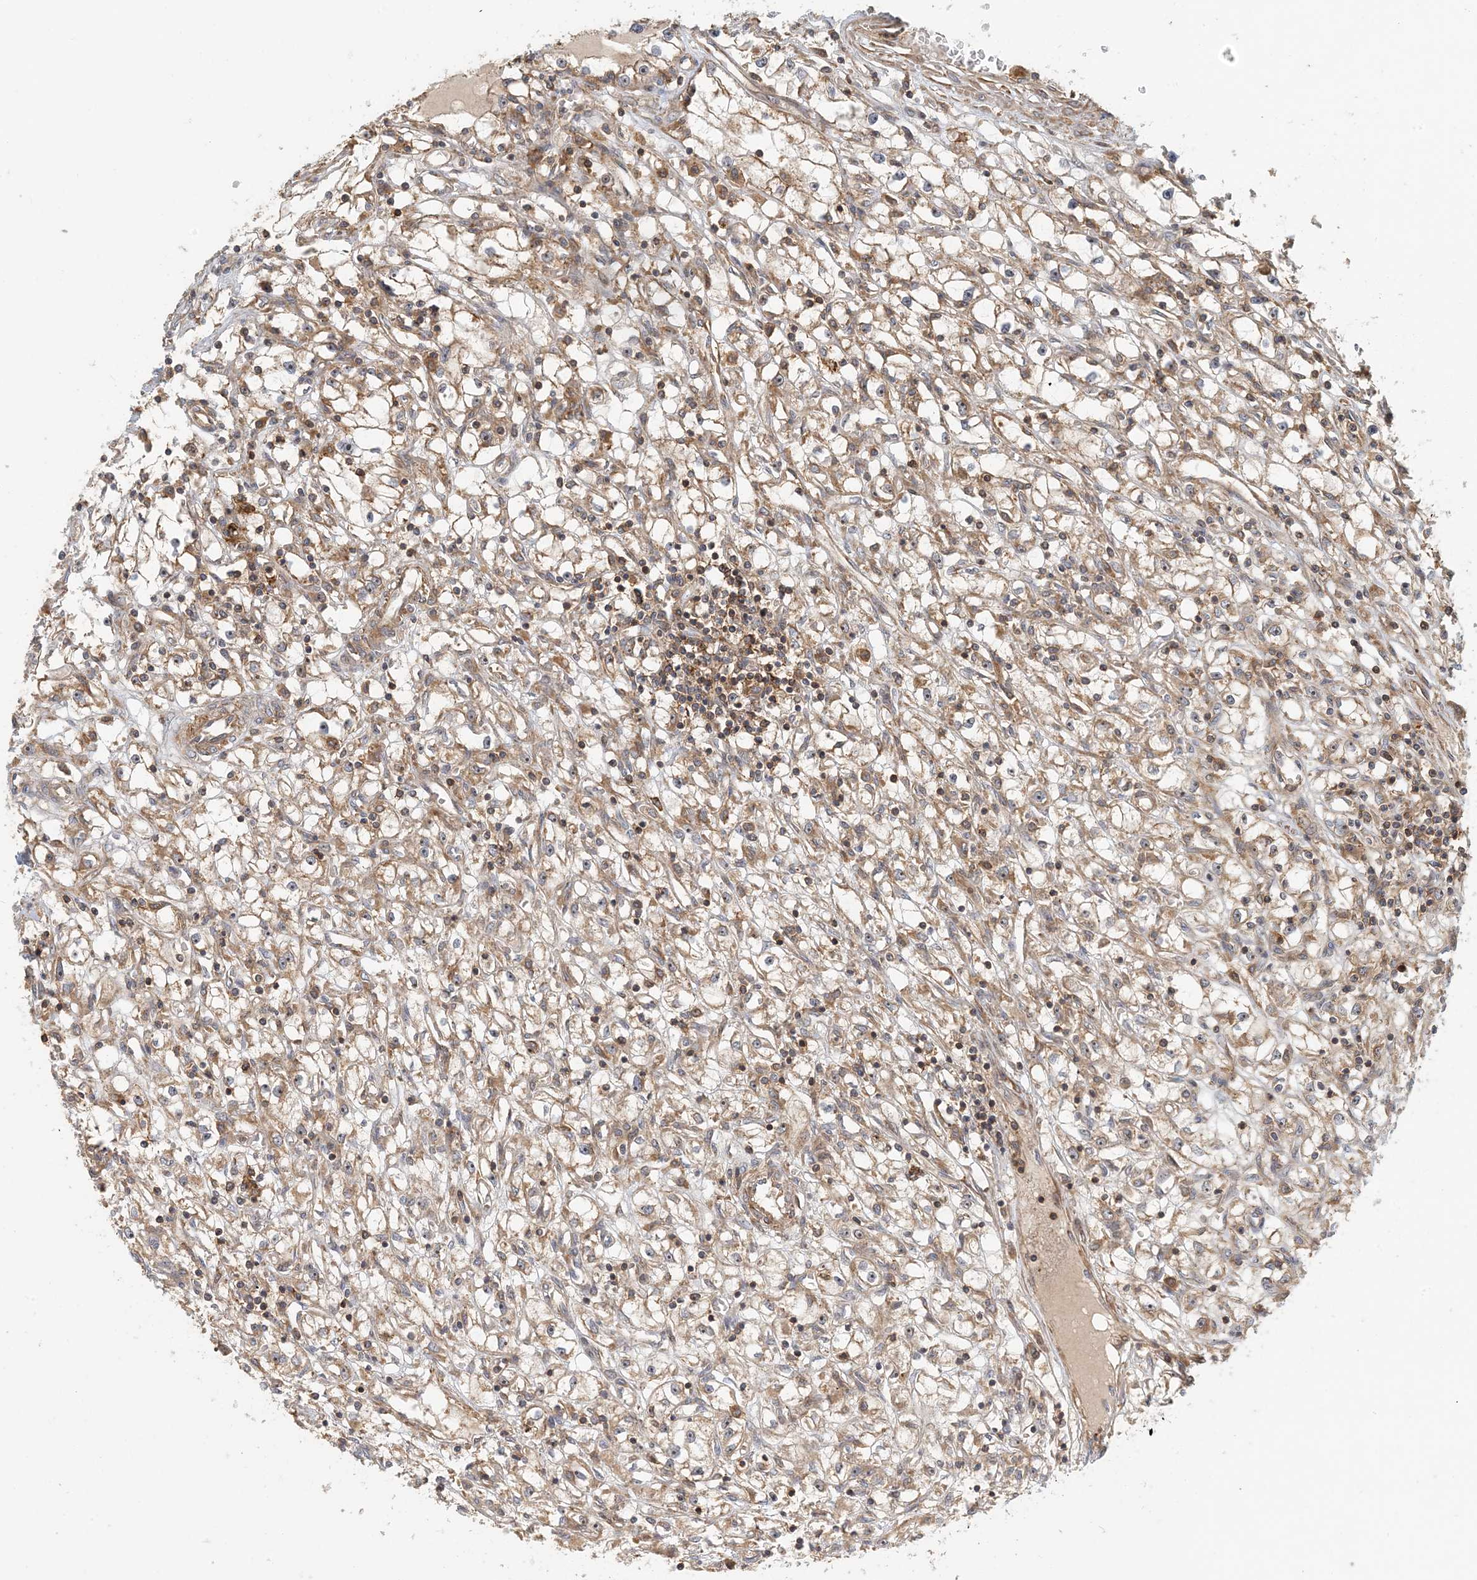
{"staining": {"intensity": "weak", "quantity": ">75%", "location": "cytoplasmic/membranous"}, "tissue": "renal cancer", "cell_type": "Tumor cells", "image_type": "cancer", "snomed": [{"axis": "morphology", "description": "Adenocarcinoma, NOS"}, {"axis": "topography", "description": "Kidney"}], "caption": "Renal cancer (adenocarcinoma) stained with a brown dye shows weak cytoplasmic/membranous positive staining in approximately >75% of tumor cells.", "gene": "COLEC11", "patient": {"sex": "male", "age": 56}}